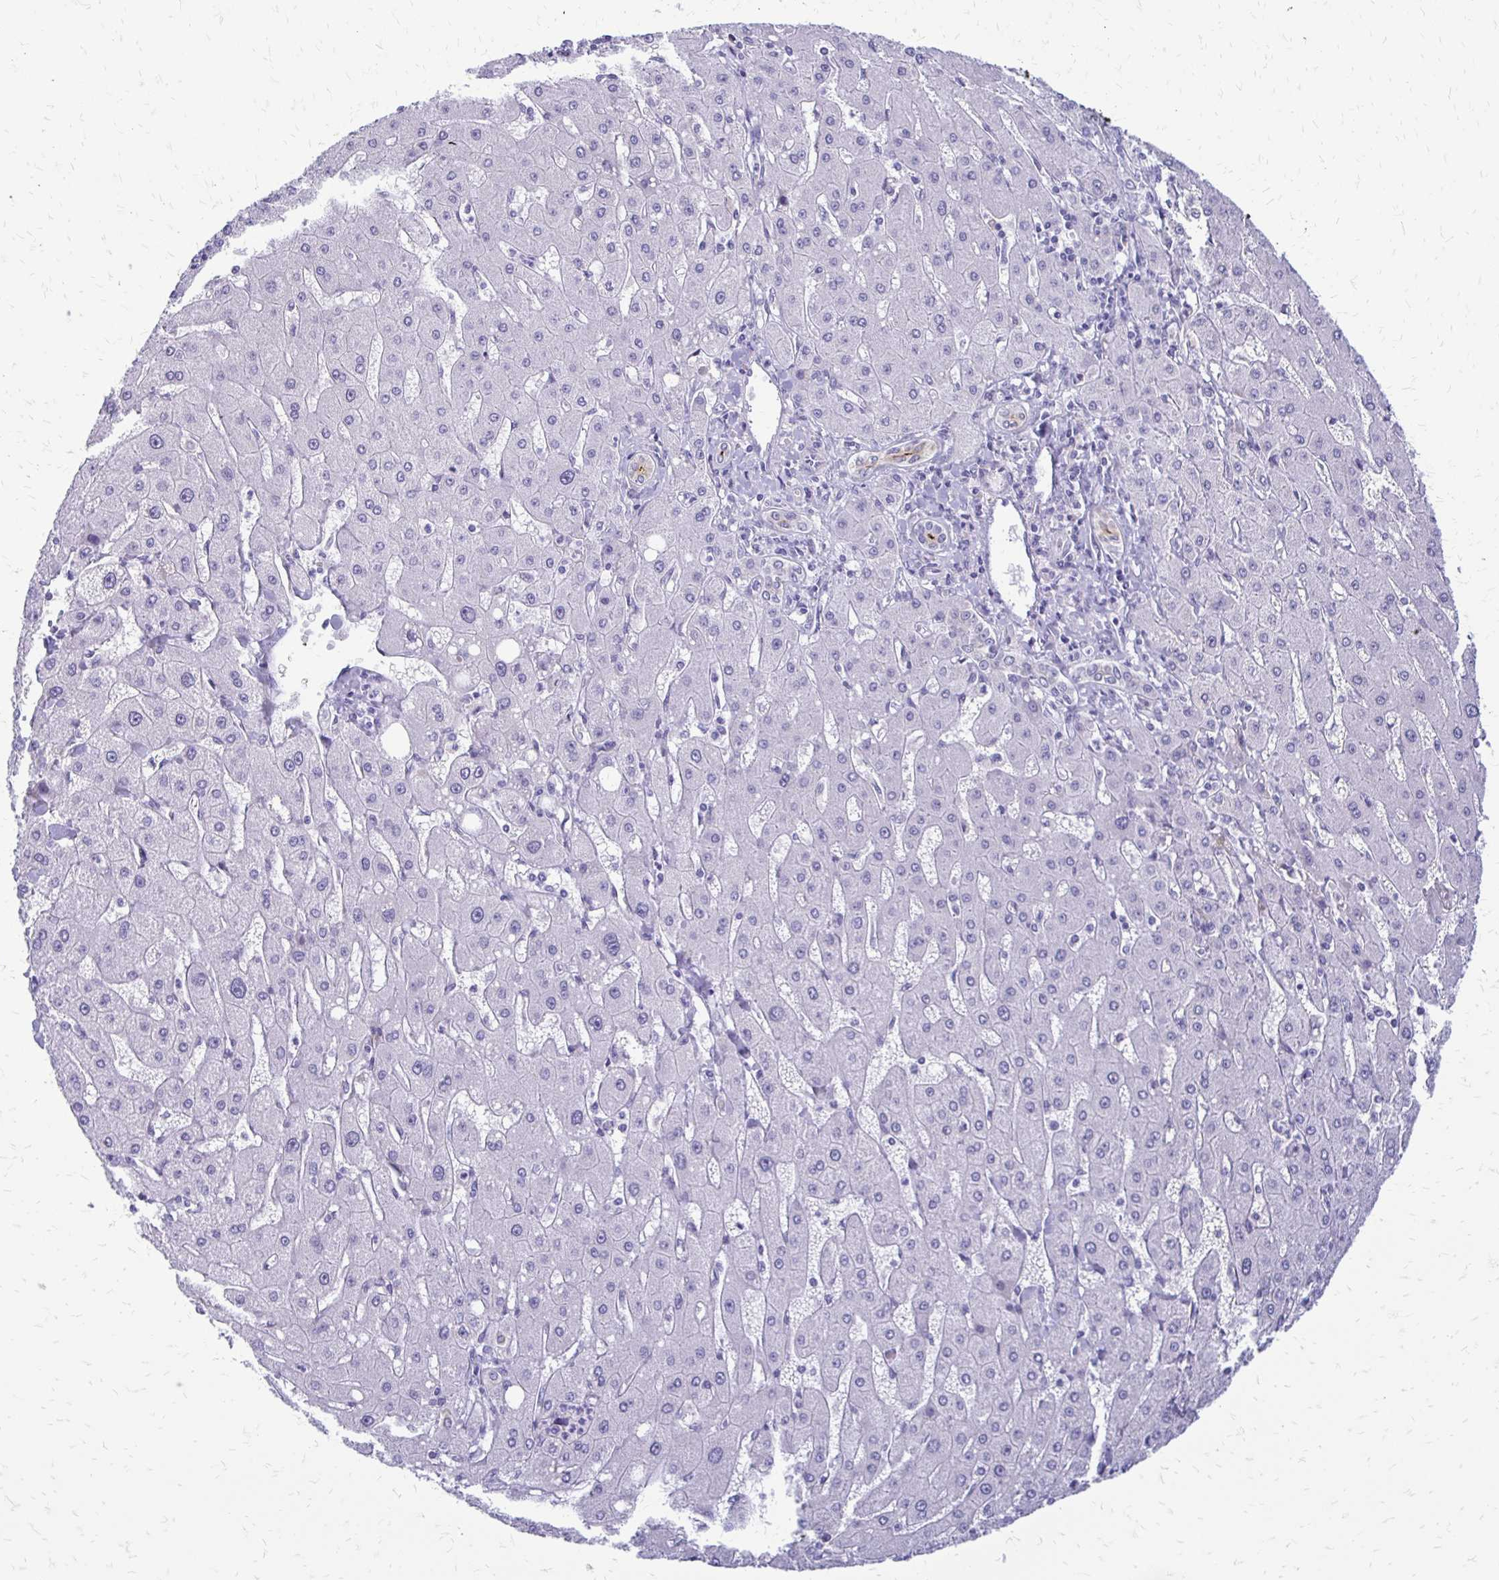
{"staining": {"intensity": "negative", "quantity": "none", "location": "none"}, "tissue": "liver cancer", "cell_type": "Tumor cells", "image_type": "cancer", "snomed": [{"axis": "morphology", "description": "Carcinoma, Hepatocellular, NOS"}, {"axis": "topography", "description": "Liver"}], "caption": "High power microscopy photomicrograph of an immunohistochemistry photomicrograph of liver cancer (hepatocellular carcinoma), revealing no significant expression in tumor cells.", "gene": "EPYC", "patient": {"sex": "male", "age": 72}}